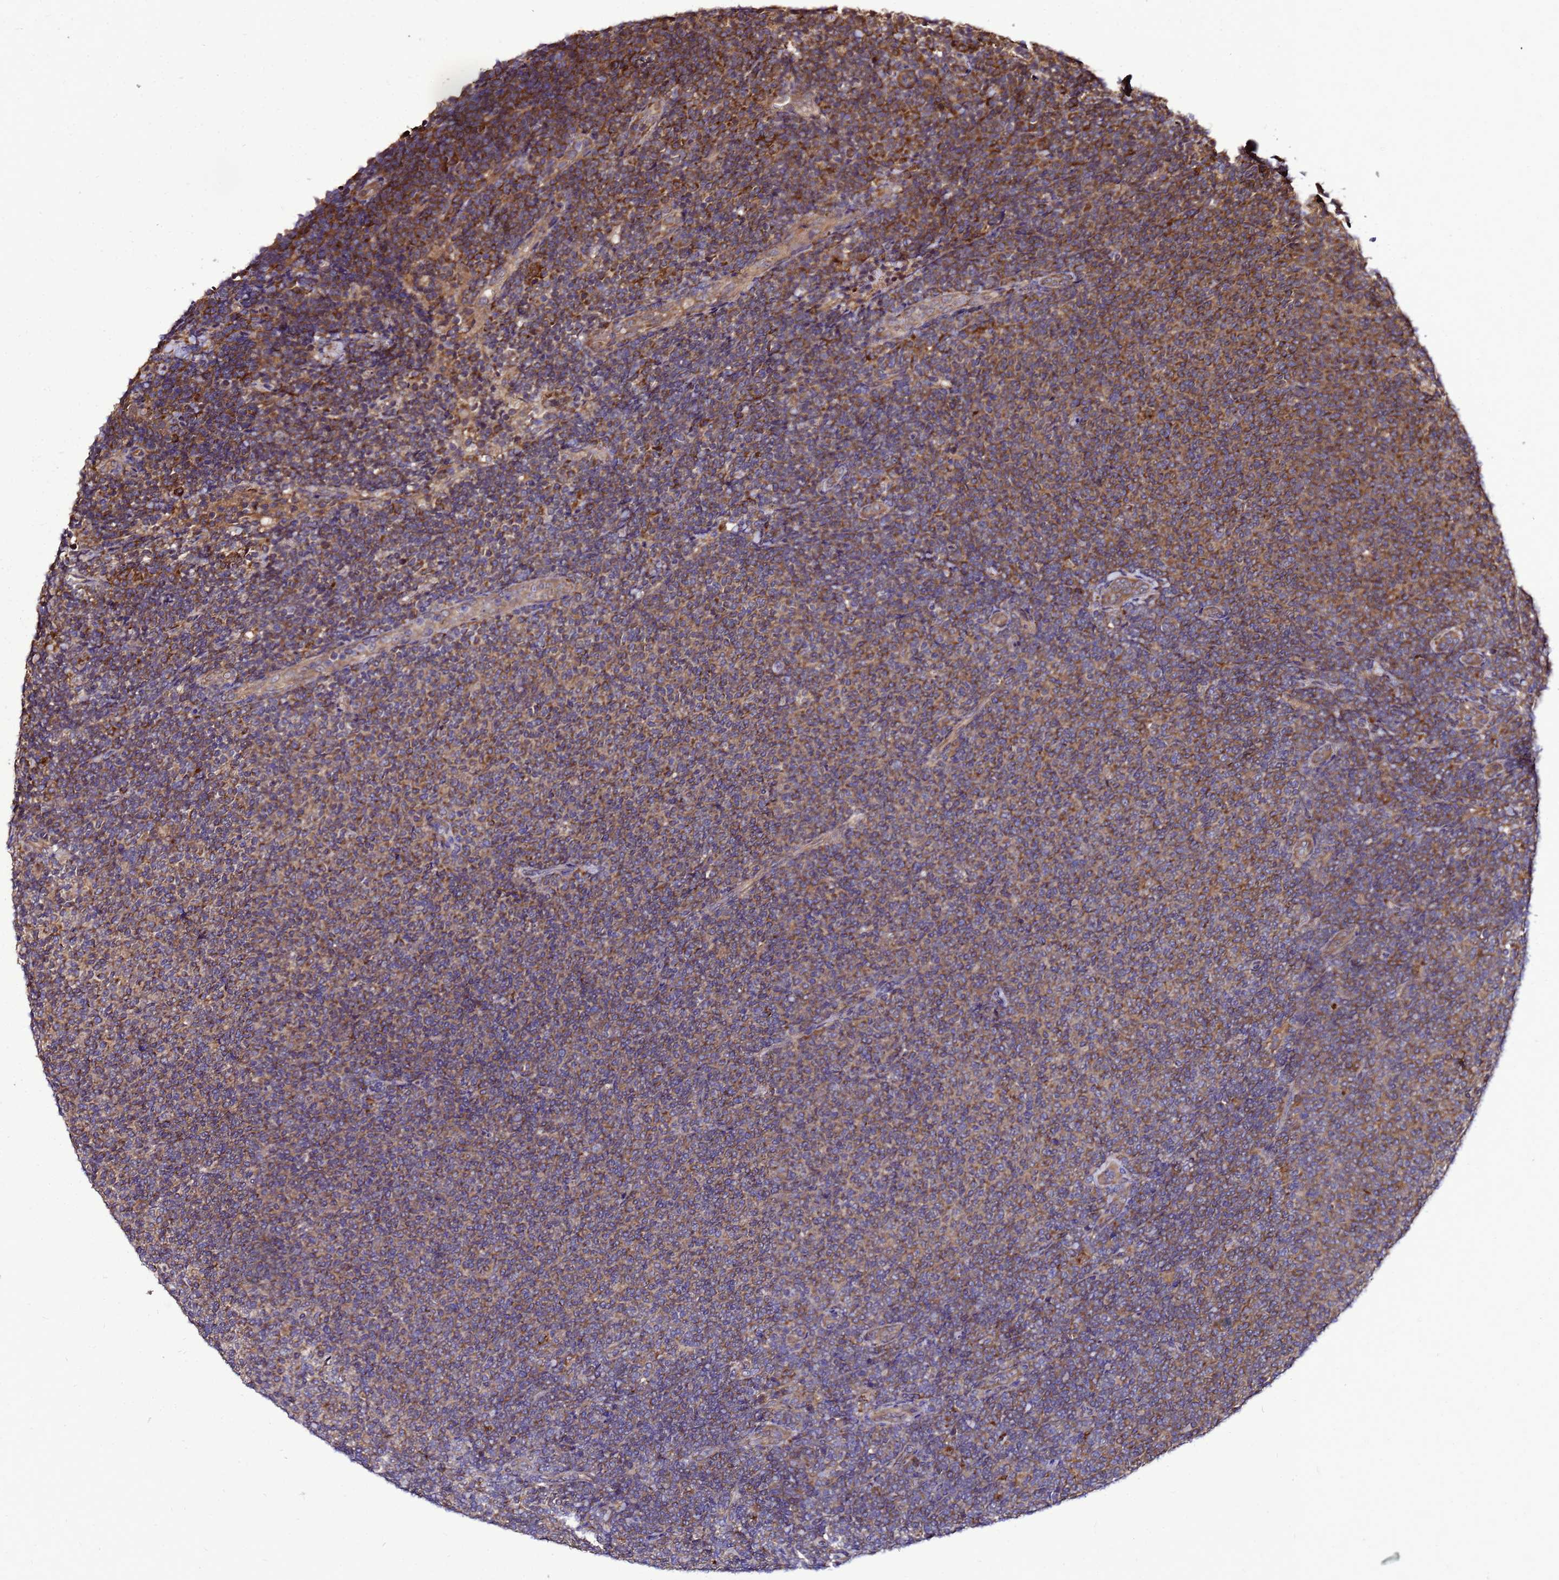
{"staining": {"intensity": "moderate", "quantity": ">75%", "location": "cytoplasmic/membranous"}, "tissue": "lymphoma", "cell_type": "Tumor cells", "image_type": "cancer", "snomed": [{"axis": "morphology", "description": "Malignant lymphoma, non-Hodgkin's type, Low grade"}, {"axis": "topography", "description": "Lymph node"}], "caption": "This photomicrograph reveals lymphoma stained with IHC to label a protein in brown. The cytoplasmic/membranous of tumor cells show moderate positivity for the protein. Nuclei are counter-stained blue.", "gene": "TRABD", "patient": {"sex": "male", "age": 66}}